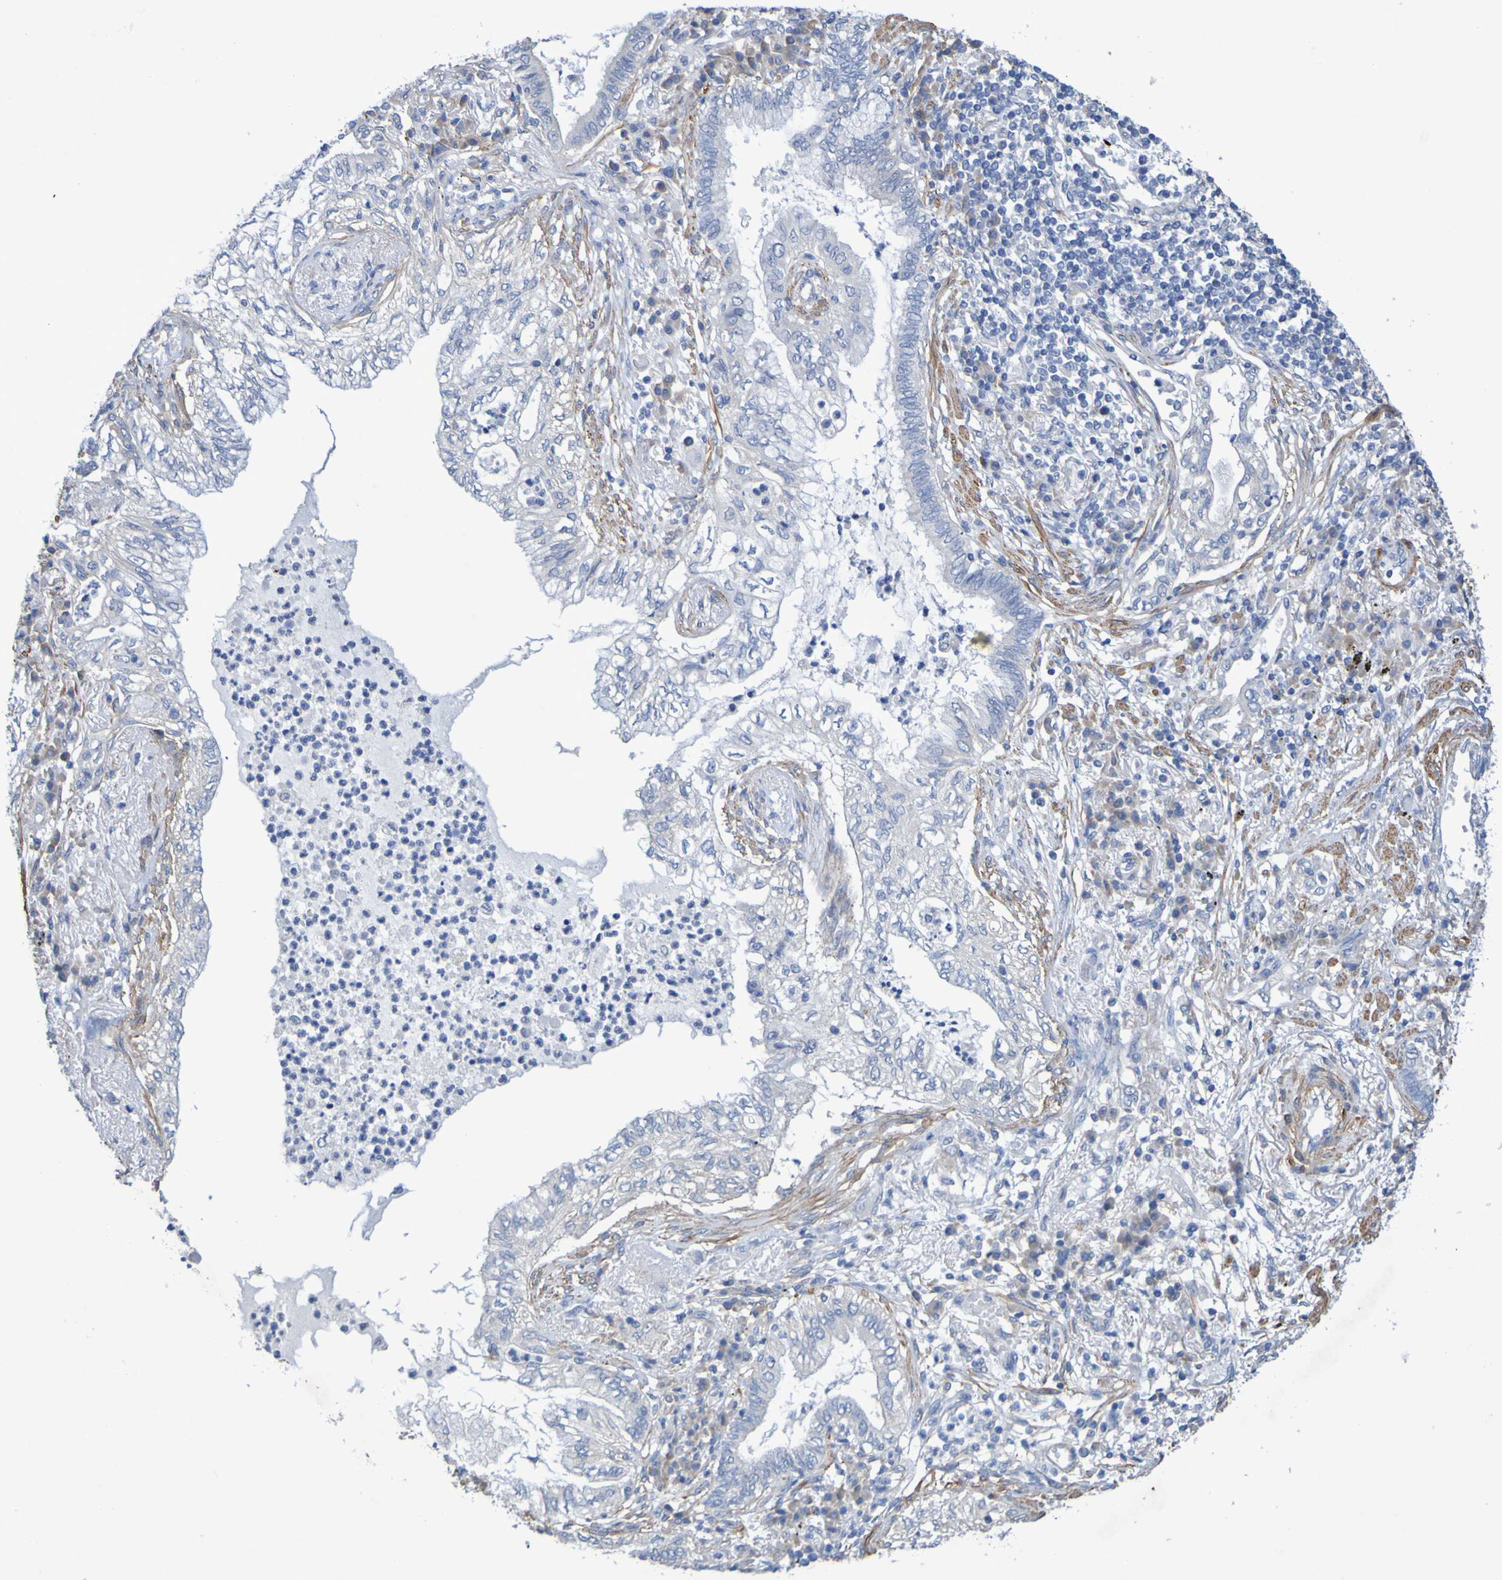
{"staining": {"intensity": "negative", "quantity": "none", "location": "none"}, "tissue": "lung cancer", "cell_type": "Tumor cells", "image_type": "cancer", "snomed": [{"axis": "morphology", "description": "Normal tissue, NOS"}, {"axis": "morphology", "description": "Adenocarcinoma, NOS"}, {"axis": "topography", "description": "Bronchus"}, {"axis": "topography", "description": "Lung"}], "caption": "Immunohistochemistry (IHC) histopathology image of neoplastic tissue: human lung adenocarcinoma stained with DAB displays no significant protein staining in tumor cells. The staining is performed using DAB (3,3'-diaminobenzidine) brown chromogen with nuclei counter-stained in using hematoxylin.", "gene": "SRPRB", "patient": {"sex": "female", "age": 70}}